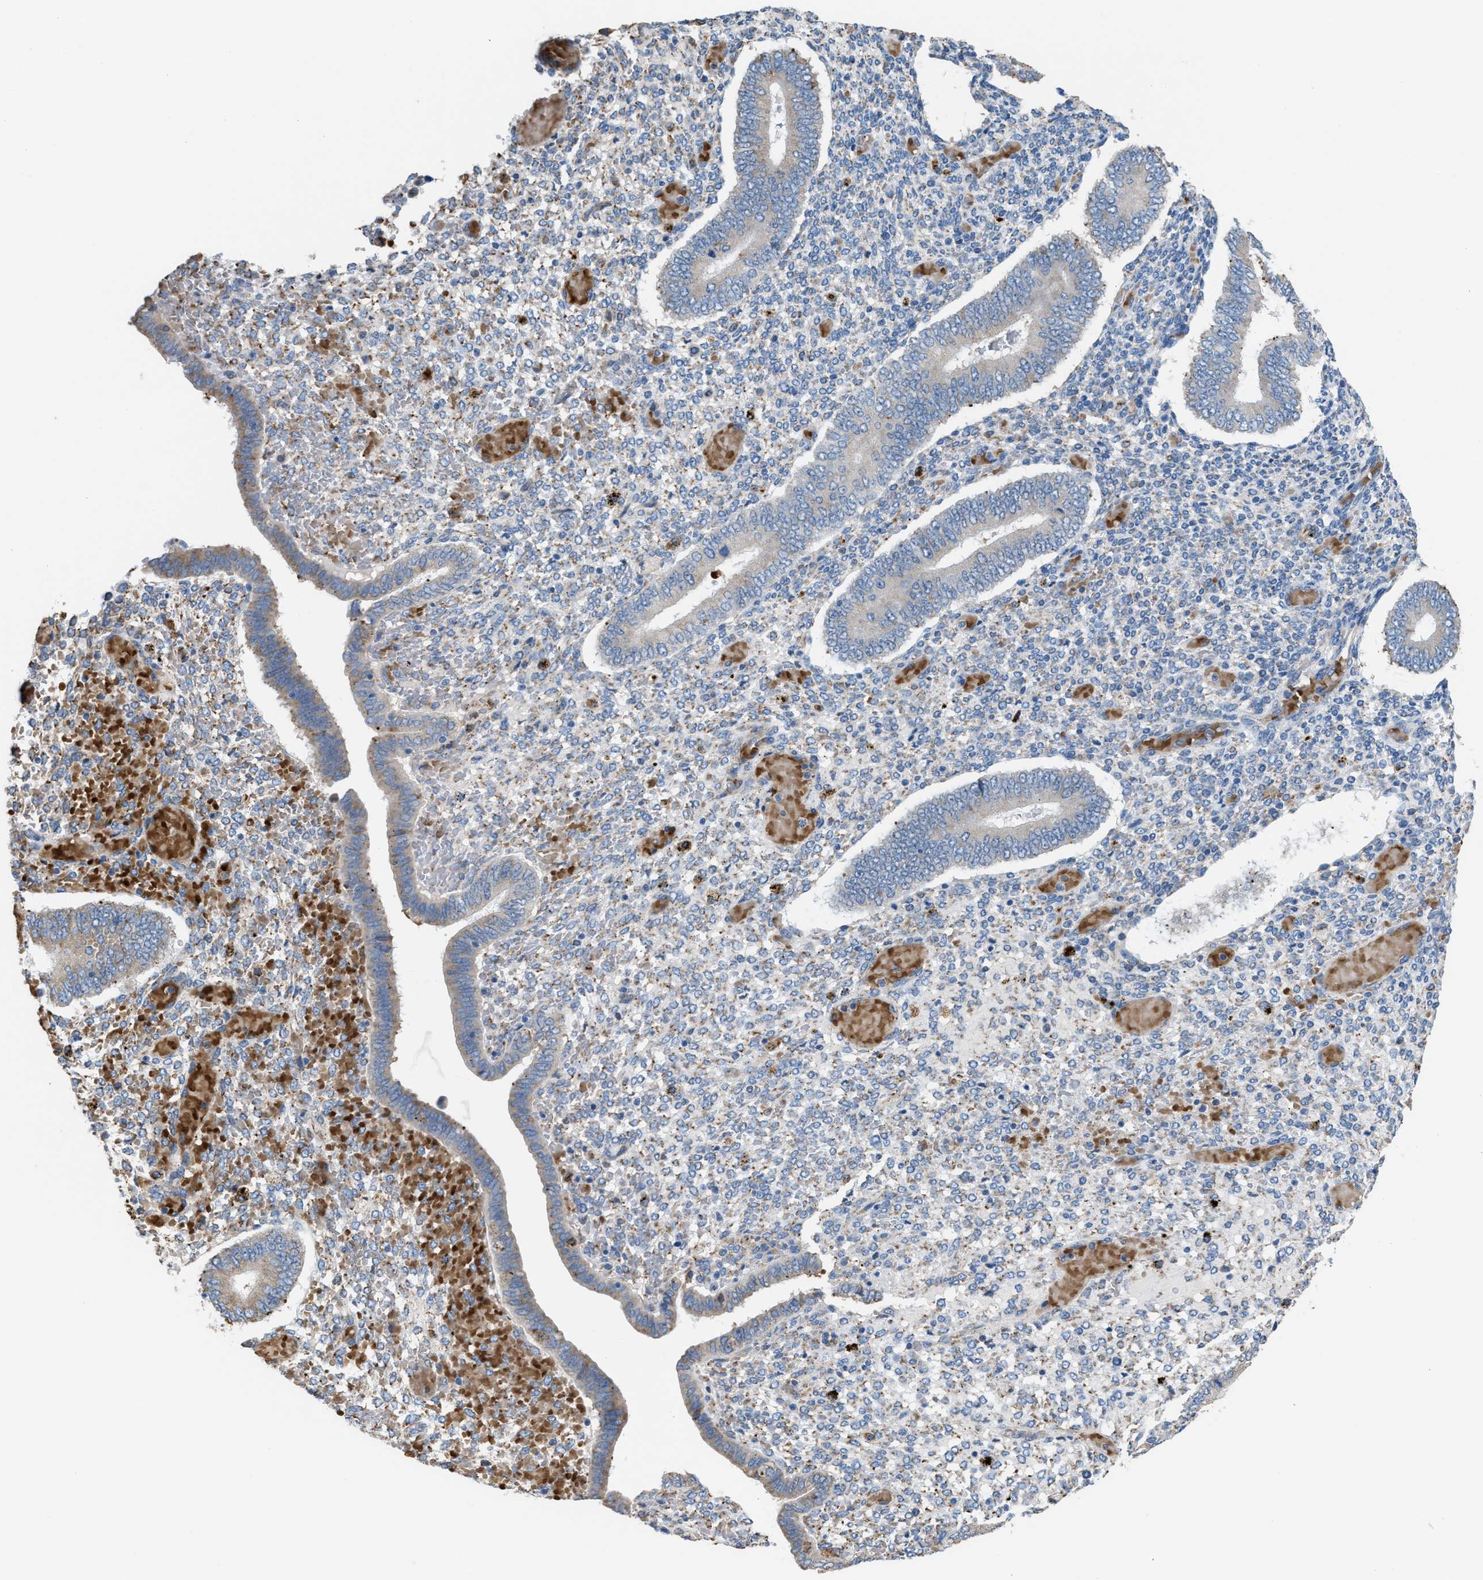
{"staining": {"intensity": "negative", "quantity": "none", "location": "none"}, "tissue": "endometrium", "cell_type": "Cells in endometrial stroma", "image_type": "normal", "snomed": [{"axis": "morphology", "description": "Normal tissue, NOS"}, {"axis": "topography", "description": "Endometrium"}], "caption": "This is an immunohistochemistry photomicrograph of normal human endometrium. There is no positivity in cells in endometrial stroma.", "gene": "CA3", "patient": {"sex": "female", "age": 42}}